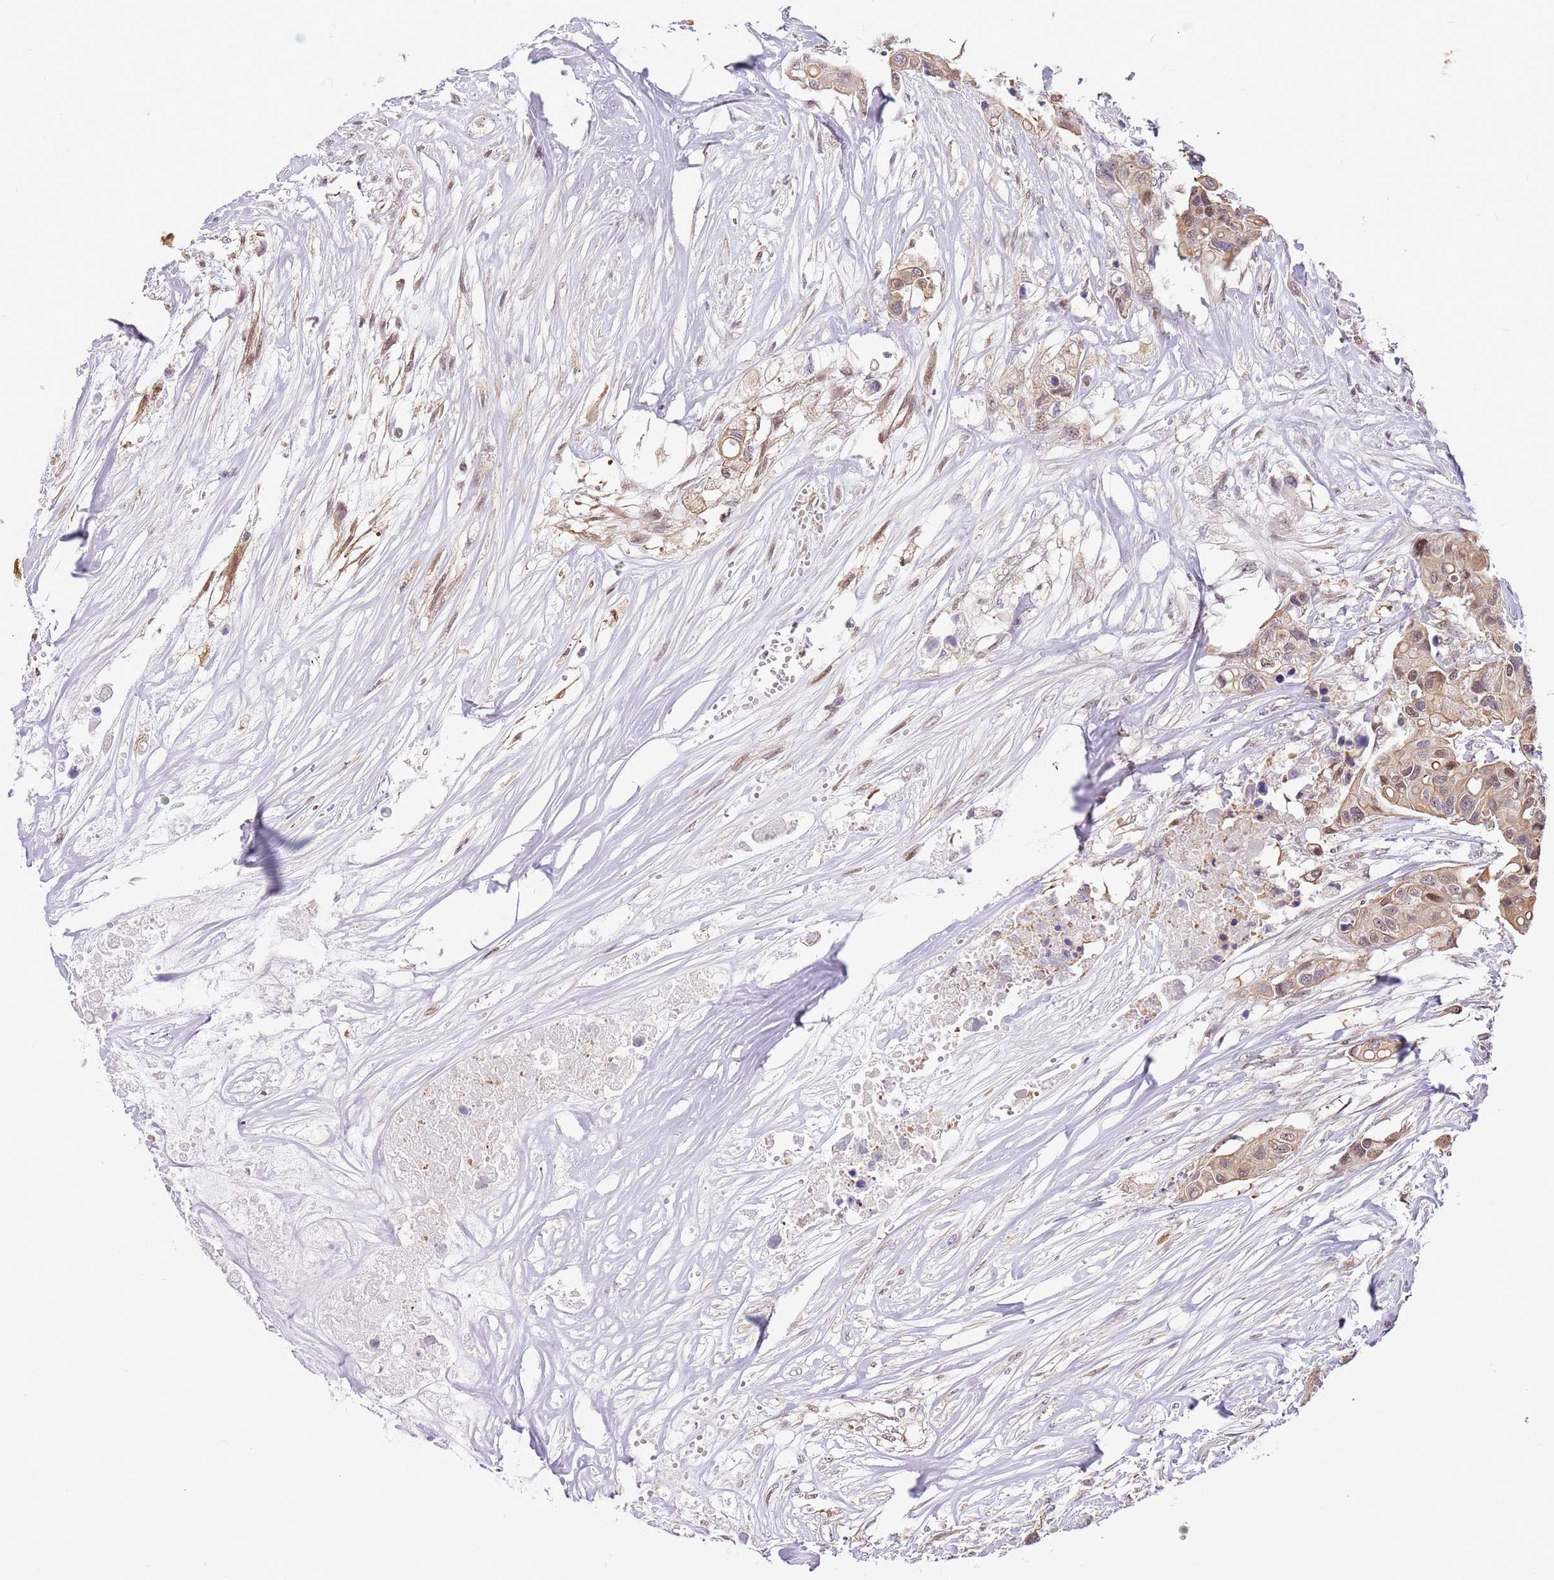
{"staining": {"intensity": "weak", "quantity": ">75%", "location": "cytoplasmic/membranous,nuclear"}, "tissue": "colorectal cancer", "cell_type": "Tumor cells", "image_type": "cancer", "snomed": [{"axis": "morphology", "description": "Adenocarcinoma, NOS"}, {"axis": "topography", "description": "Colon"}], "caption": "High-power microscopy captured an immunohistochemistry photomicrograph of adenocarcinoma (colorectal), revealing weak cytoplasmic/membranous and nuclear positivity in approximately >75% of tumor cells.", "gene": "RFK", "patient": {"sex": "male", "age": 77}}